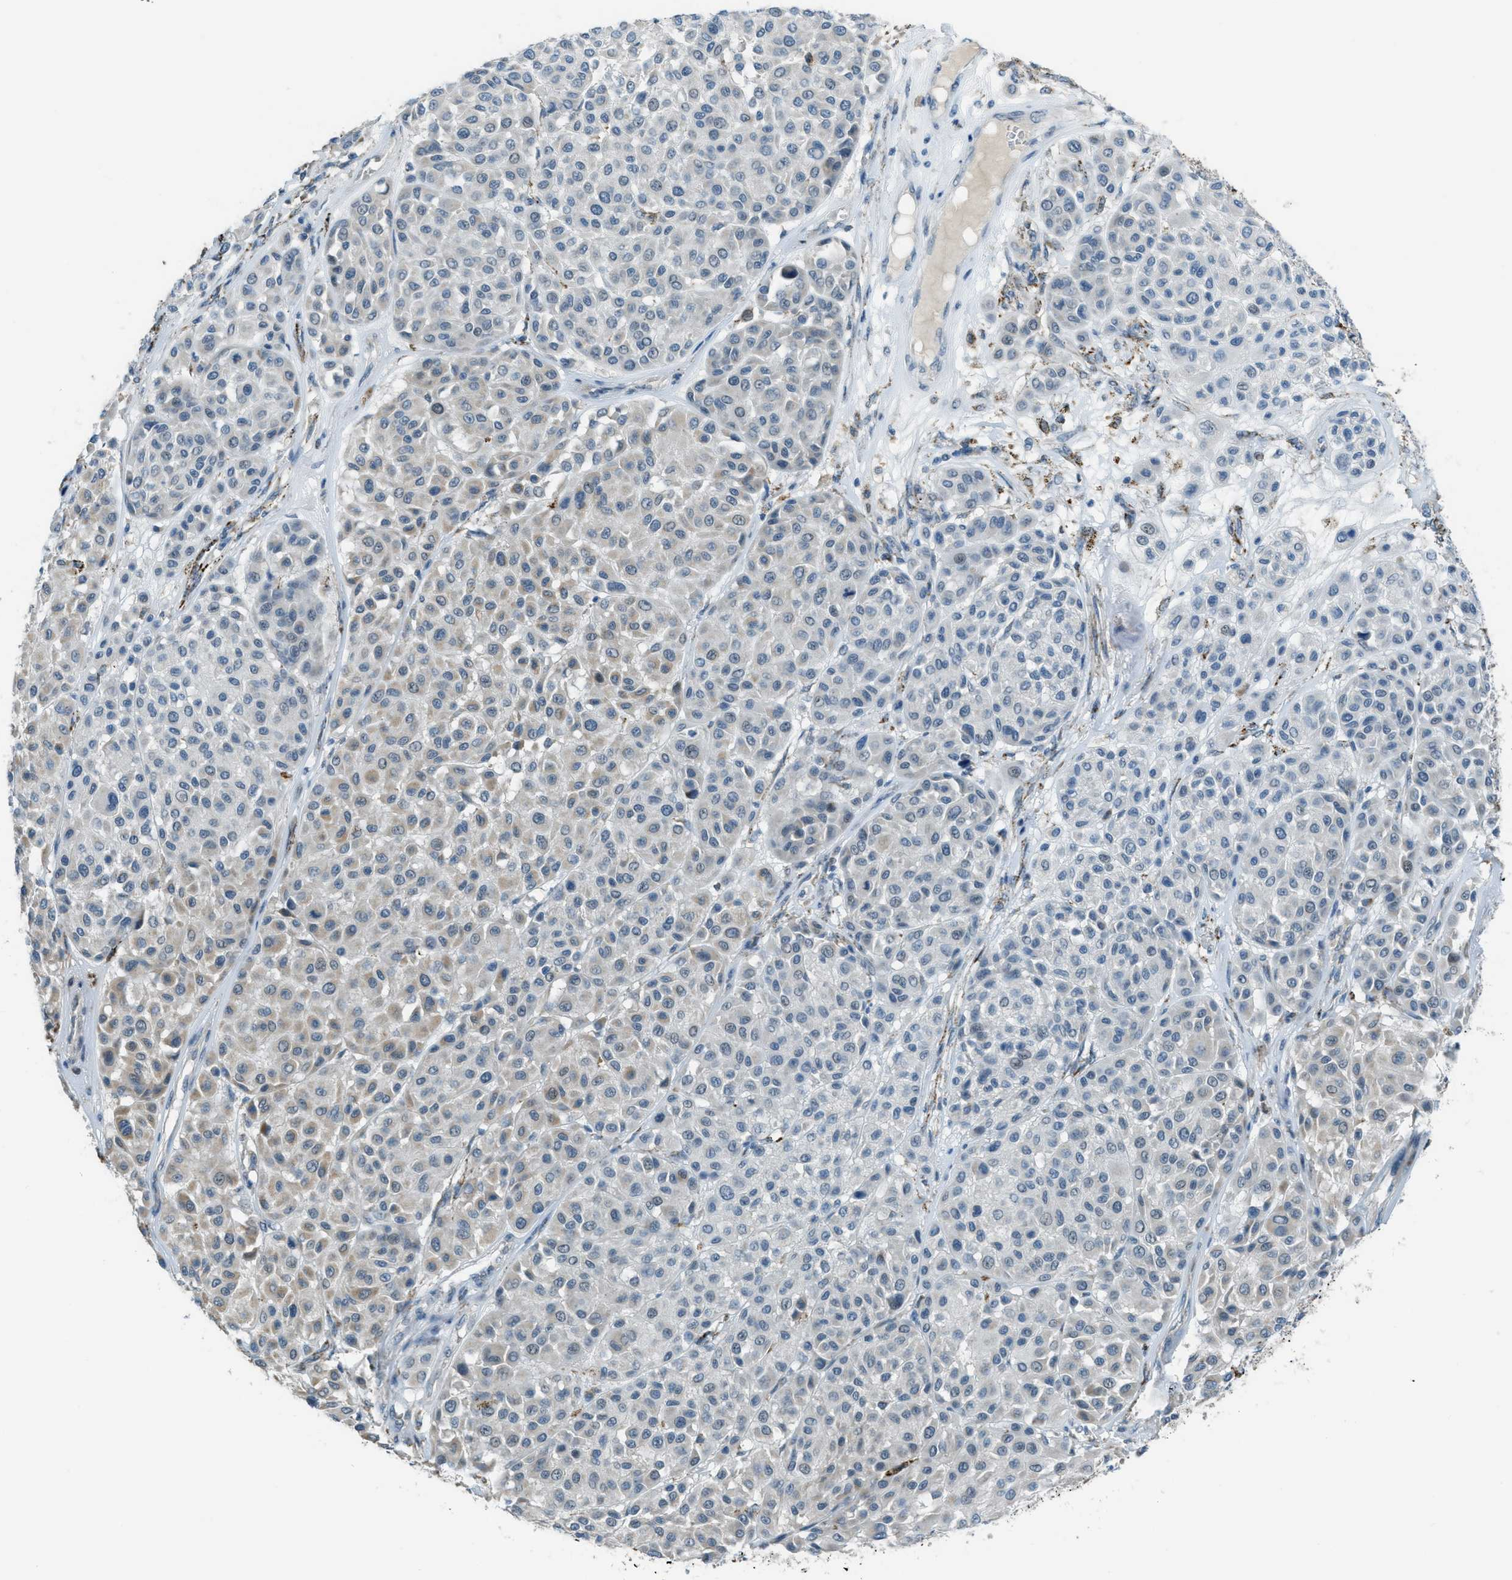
{"staining": {"intensity": "negative", "quantity": "none", "location": "none"}, "tissue": "melanoma", "cell_type": "Tumor cells", "image_type": "cancer", "snomed": [{"axis": "morphology", "description": "Malignant melanoma, Metastatic site"}, {"axis": "topography", "description": "Soft tissue"}], "caption": "Malignant melanoma (metastatic site) stained for a protein using immunohistochemistry (IHC) displays no positivity tumor cells.", "gene": "CDON", "patient": {"sex": "male", "age": 41}}